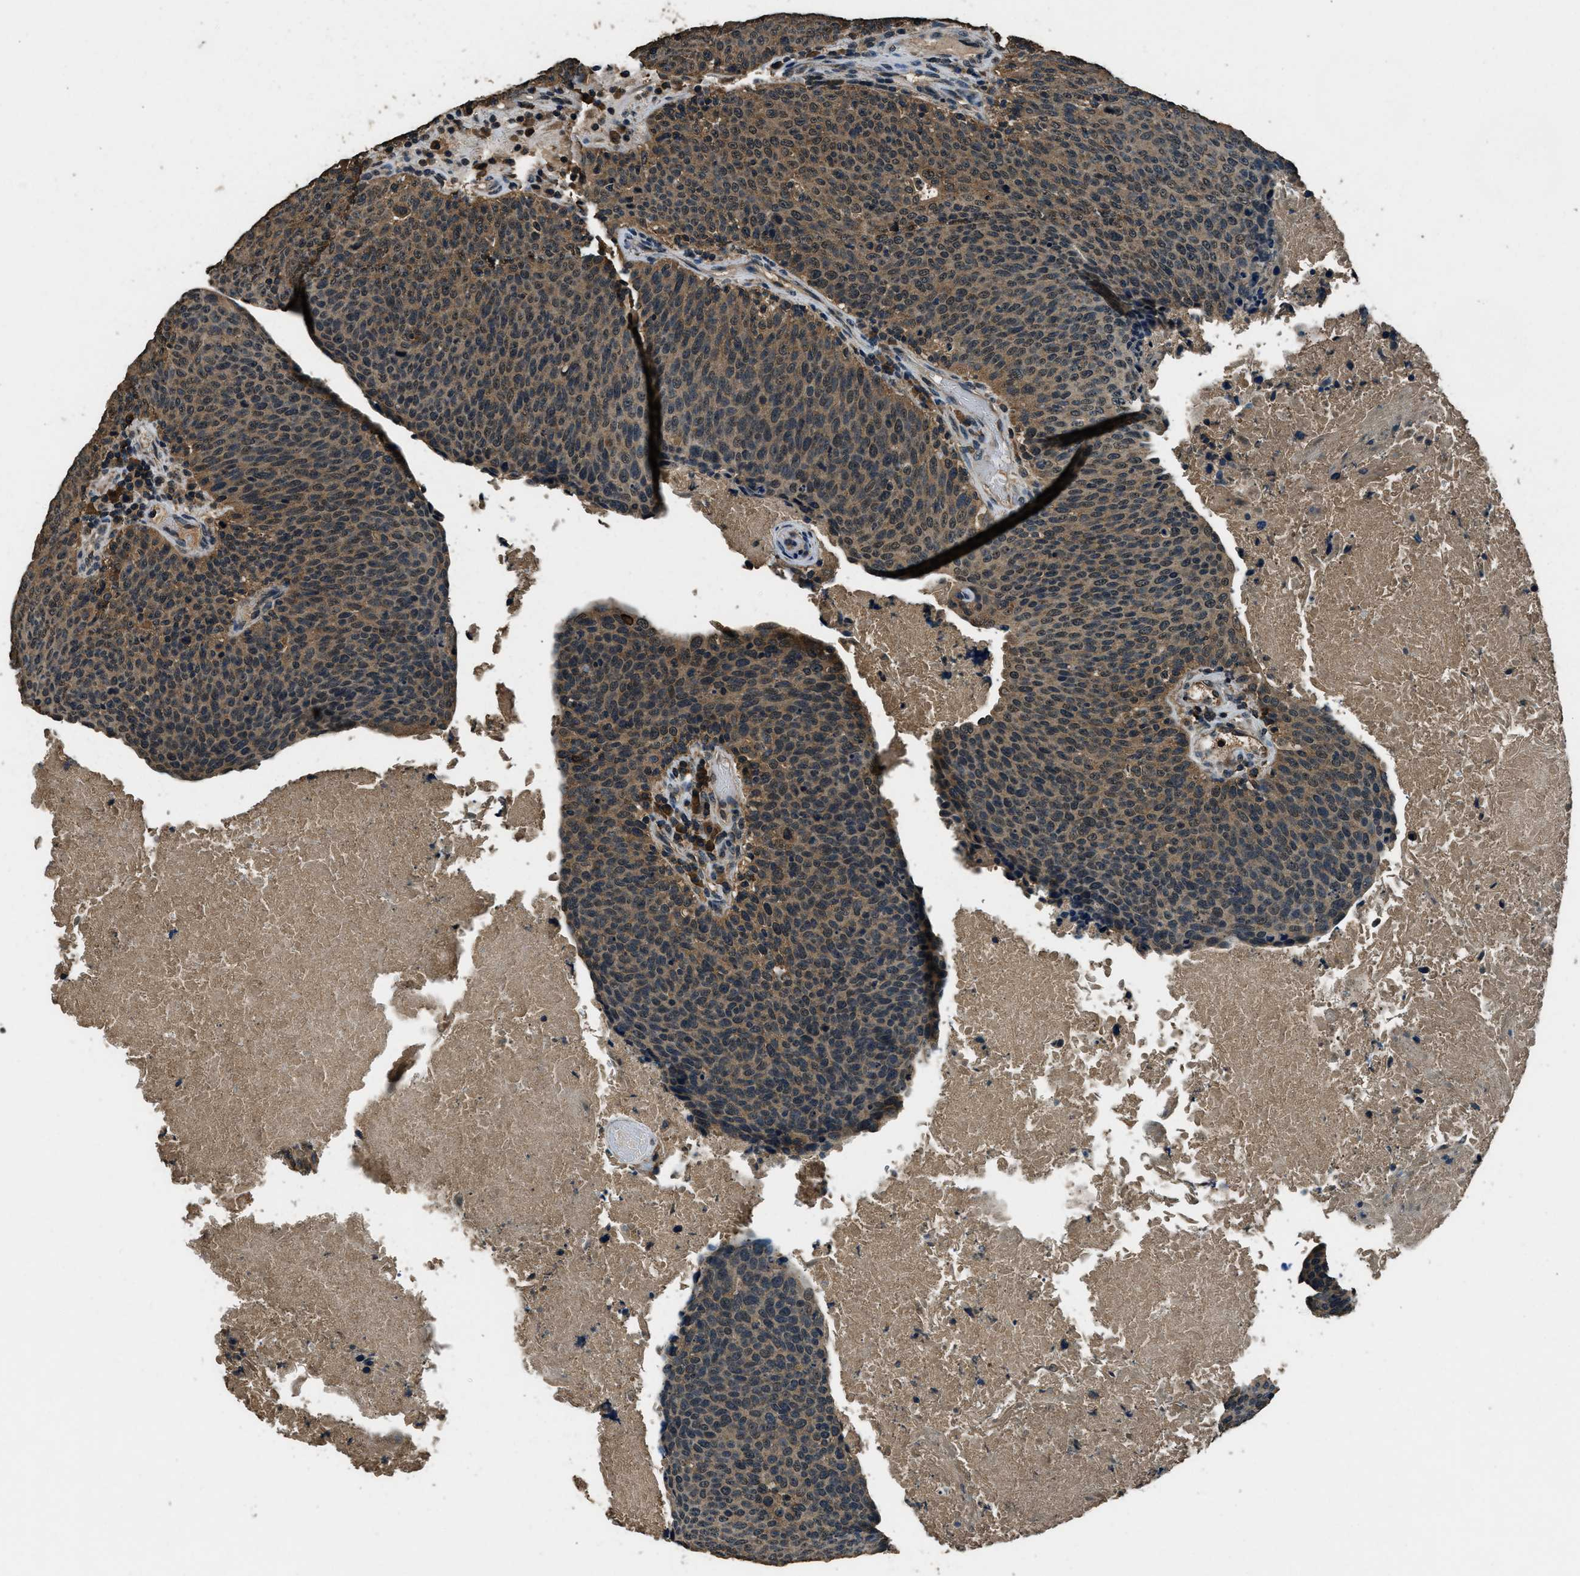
{"staining": {"intensity": "moderate", "quantity": ">75%", "location": "cytoplasmic/membranous"}, "tissue": "head and neck cancer", "cell_type": "Tumor cells", "image_type": "cancer", "snomed": [{"axis": "morphology", "description": "Squamous cell carcinoma, NOS"}, {"axis": "morphology", "description": "Squamous cell carcinoma, metastatic, NOS"}, {"axis": "topography", "description": "Lymph node"}, {"axis": "topography", "description": "Head-Neck"}], "caption": "Protein expression analysis of human head and neck cancer (squamous cell carcinoma) reveals moderate cytoplasmic/membranous expression in approximately >75% of tumor cells. (Brightfield microscopy of DAB IHC at high magnification).", "gene": "SALL3", "patient": {"sex": "male", "age": 62}}